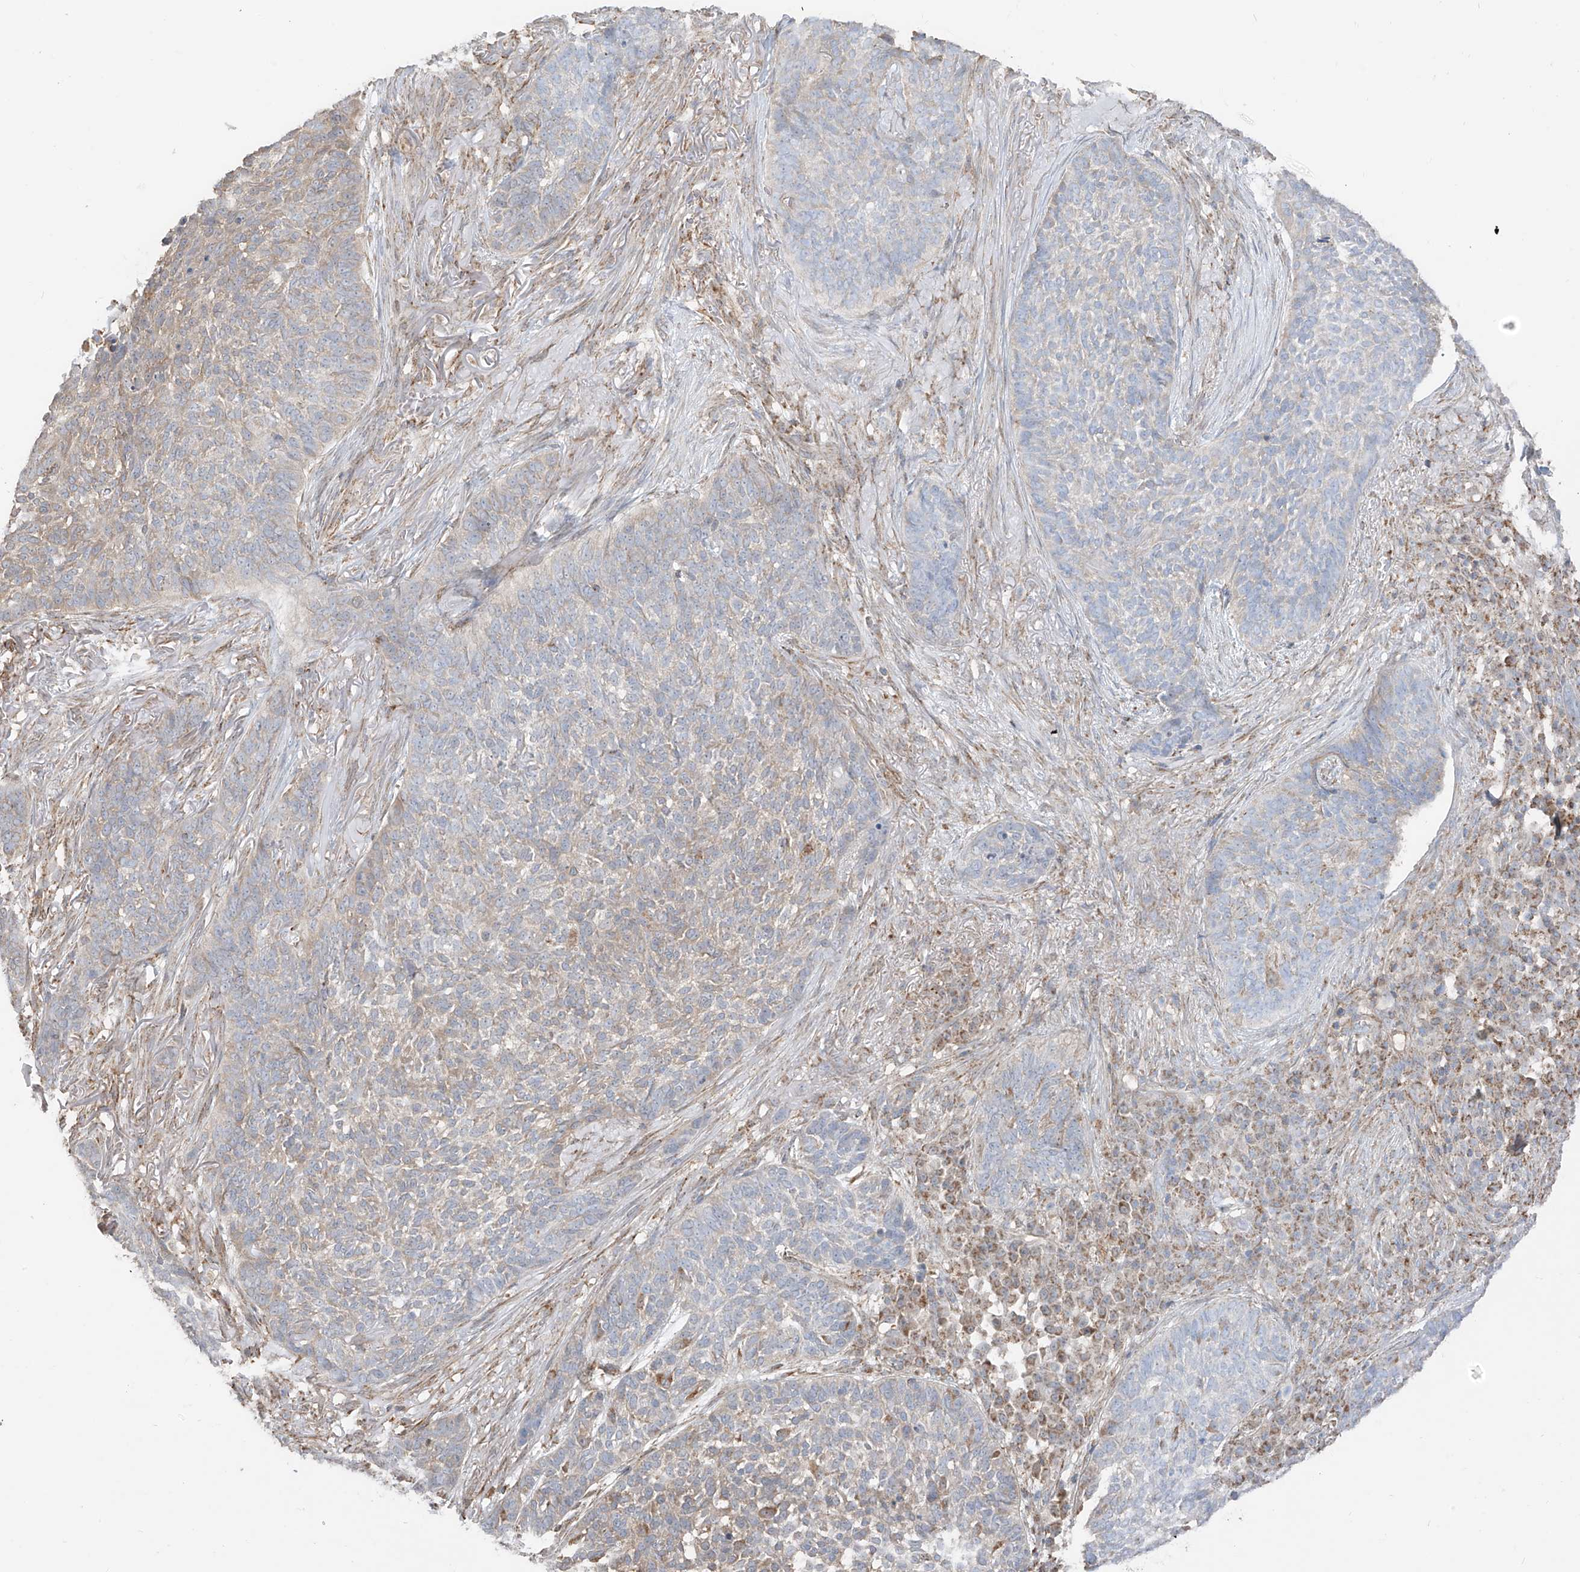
{"staining": {"intensity": "weak", "quantity": "<25%", "location": "cytoplasmic/membranous"}, "tissue": "skin cancer", "cell_type": "Tumor cells", "image_type": "cancer", "snomed": [{"axis": "morphology", "description": "Basal cell carcinoma"}, {"axis": "topography", "description": "Skin"}], "caption": "Tumor cells show no significant positivity in skin basal cell carcinoma. Brightfield microscopy of immunohistochemistry (IHC) stained with DAB (brown) and hematoxylin (blue), captured at high magnification.", "gene": "ETHE1", "patient": {"sex": "male", "age": 85}}